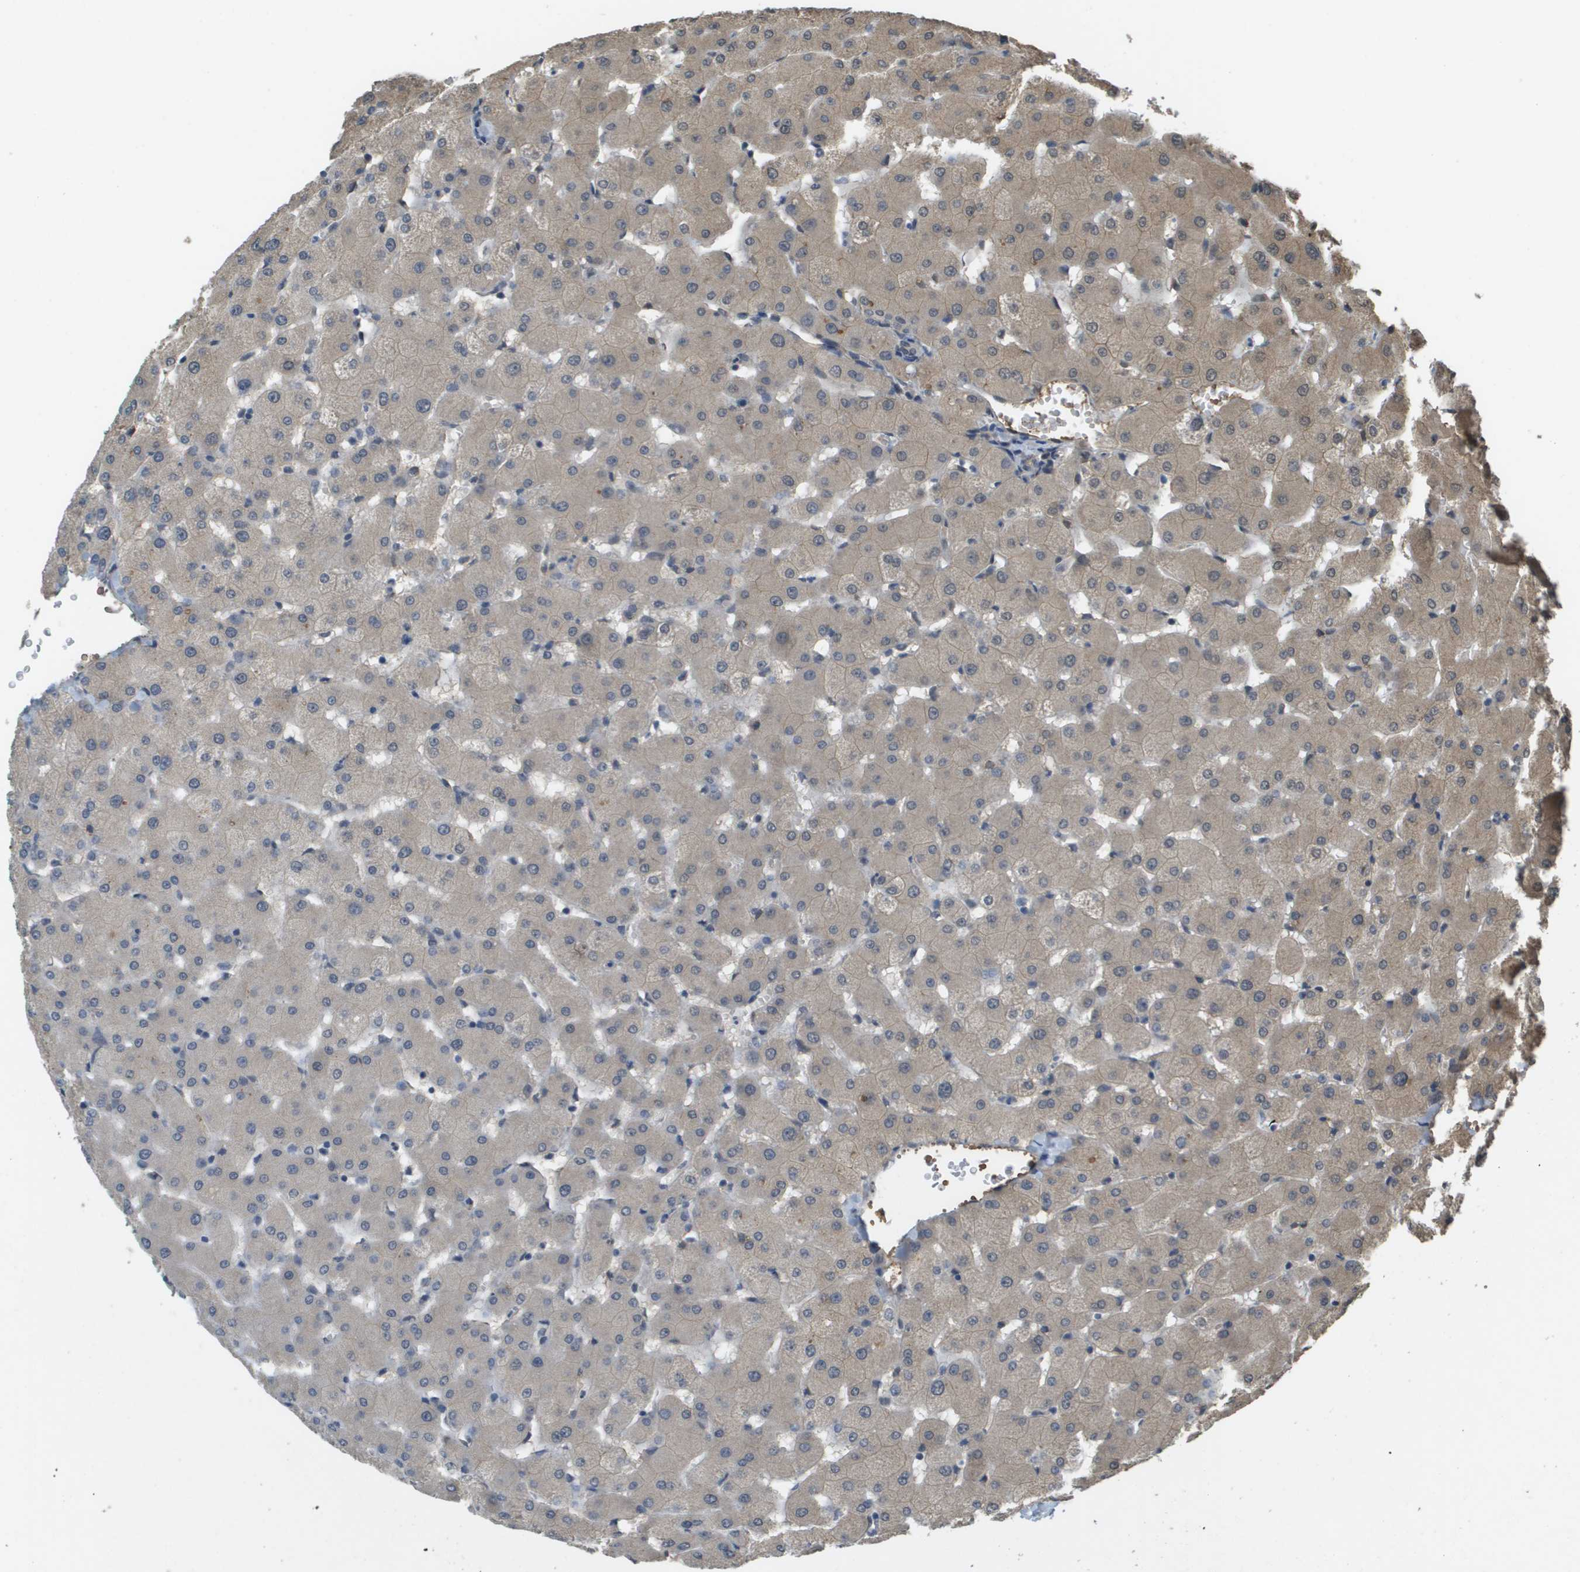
{"staining": {"intensity": "negative", "quantity": "none", "location": "none"}, "tissue": "liver", "cell_type": "Cholangiocytes", "image_type": "normal", "snomed": [{"axis": "morphology", "description": "Normal tissue, NOS"}, {"axis": "topography", "description": "Liver"}], "caption": "High power microscopy photomicrograph of an IHC histopathology image of normal liver, revealing no significant expression in cholangiocytes.", "gene": "NDRG2", "patient": {"sex": "female", "age": 63}}